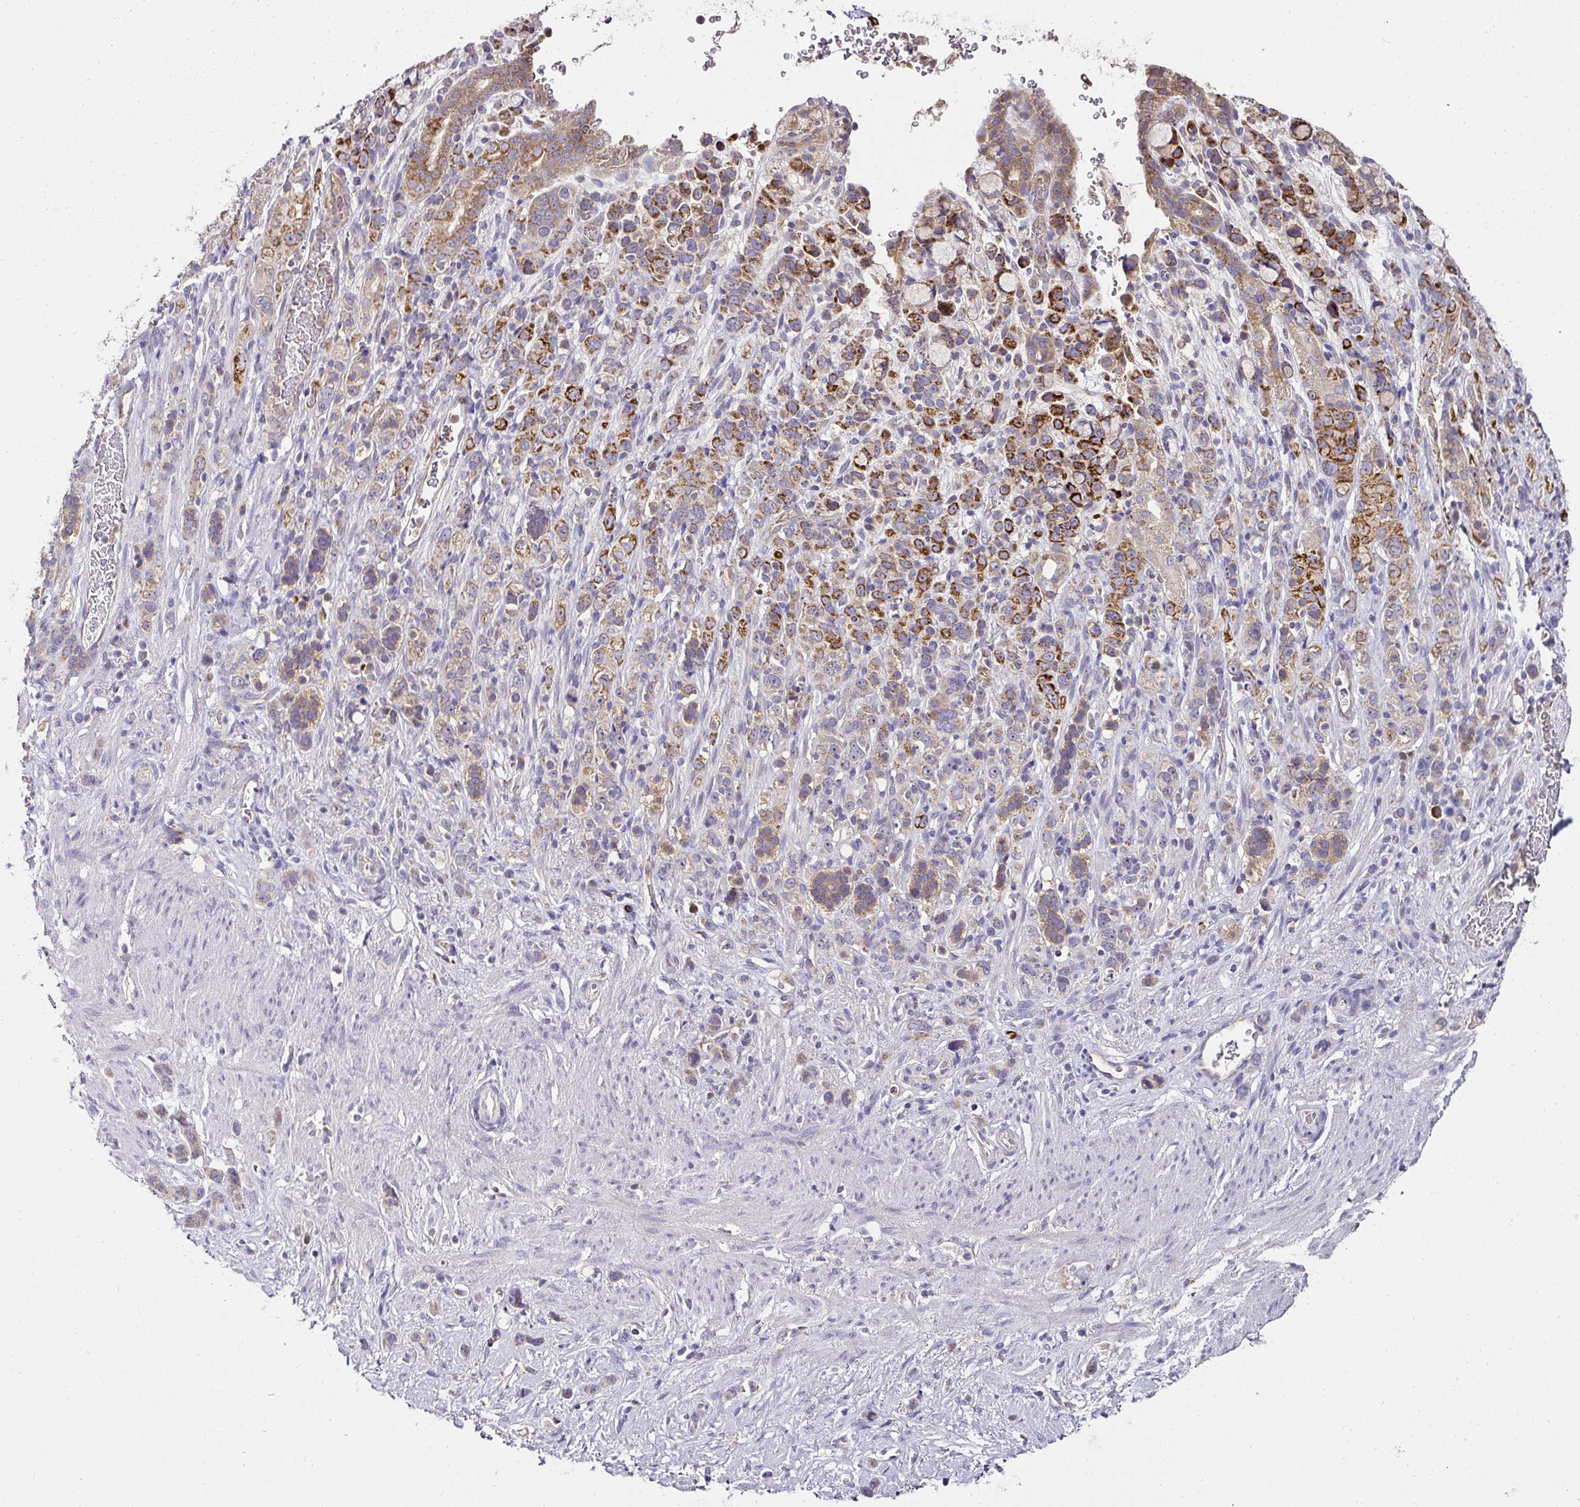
{"staining": {"intensity": "strong", "quantity": "25%-75%", "location": "cytoplasmic/membranous"}, "tissue": "stomach cancer", "cell_type": "Tumor cells", "image_type": "cancer", "snomed": [{"axis": "morphology", "description": "Adenocarcinoma, NOS"}, {"axis": "topography", "description": "Stomach"}], "caption": "A micrograph of human stomach adenocarcinoma stained for a protein exhibits strong cytoplasmic/membranous brown staining in tumor cells.", "gene": "SKIC2", "patient": {"sex": "female", "age": 65}}